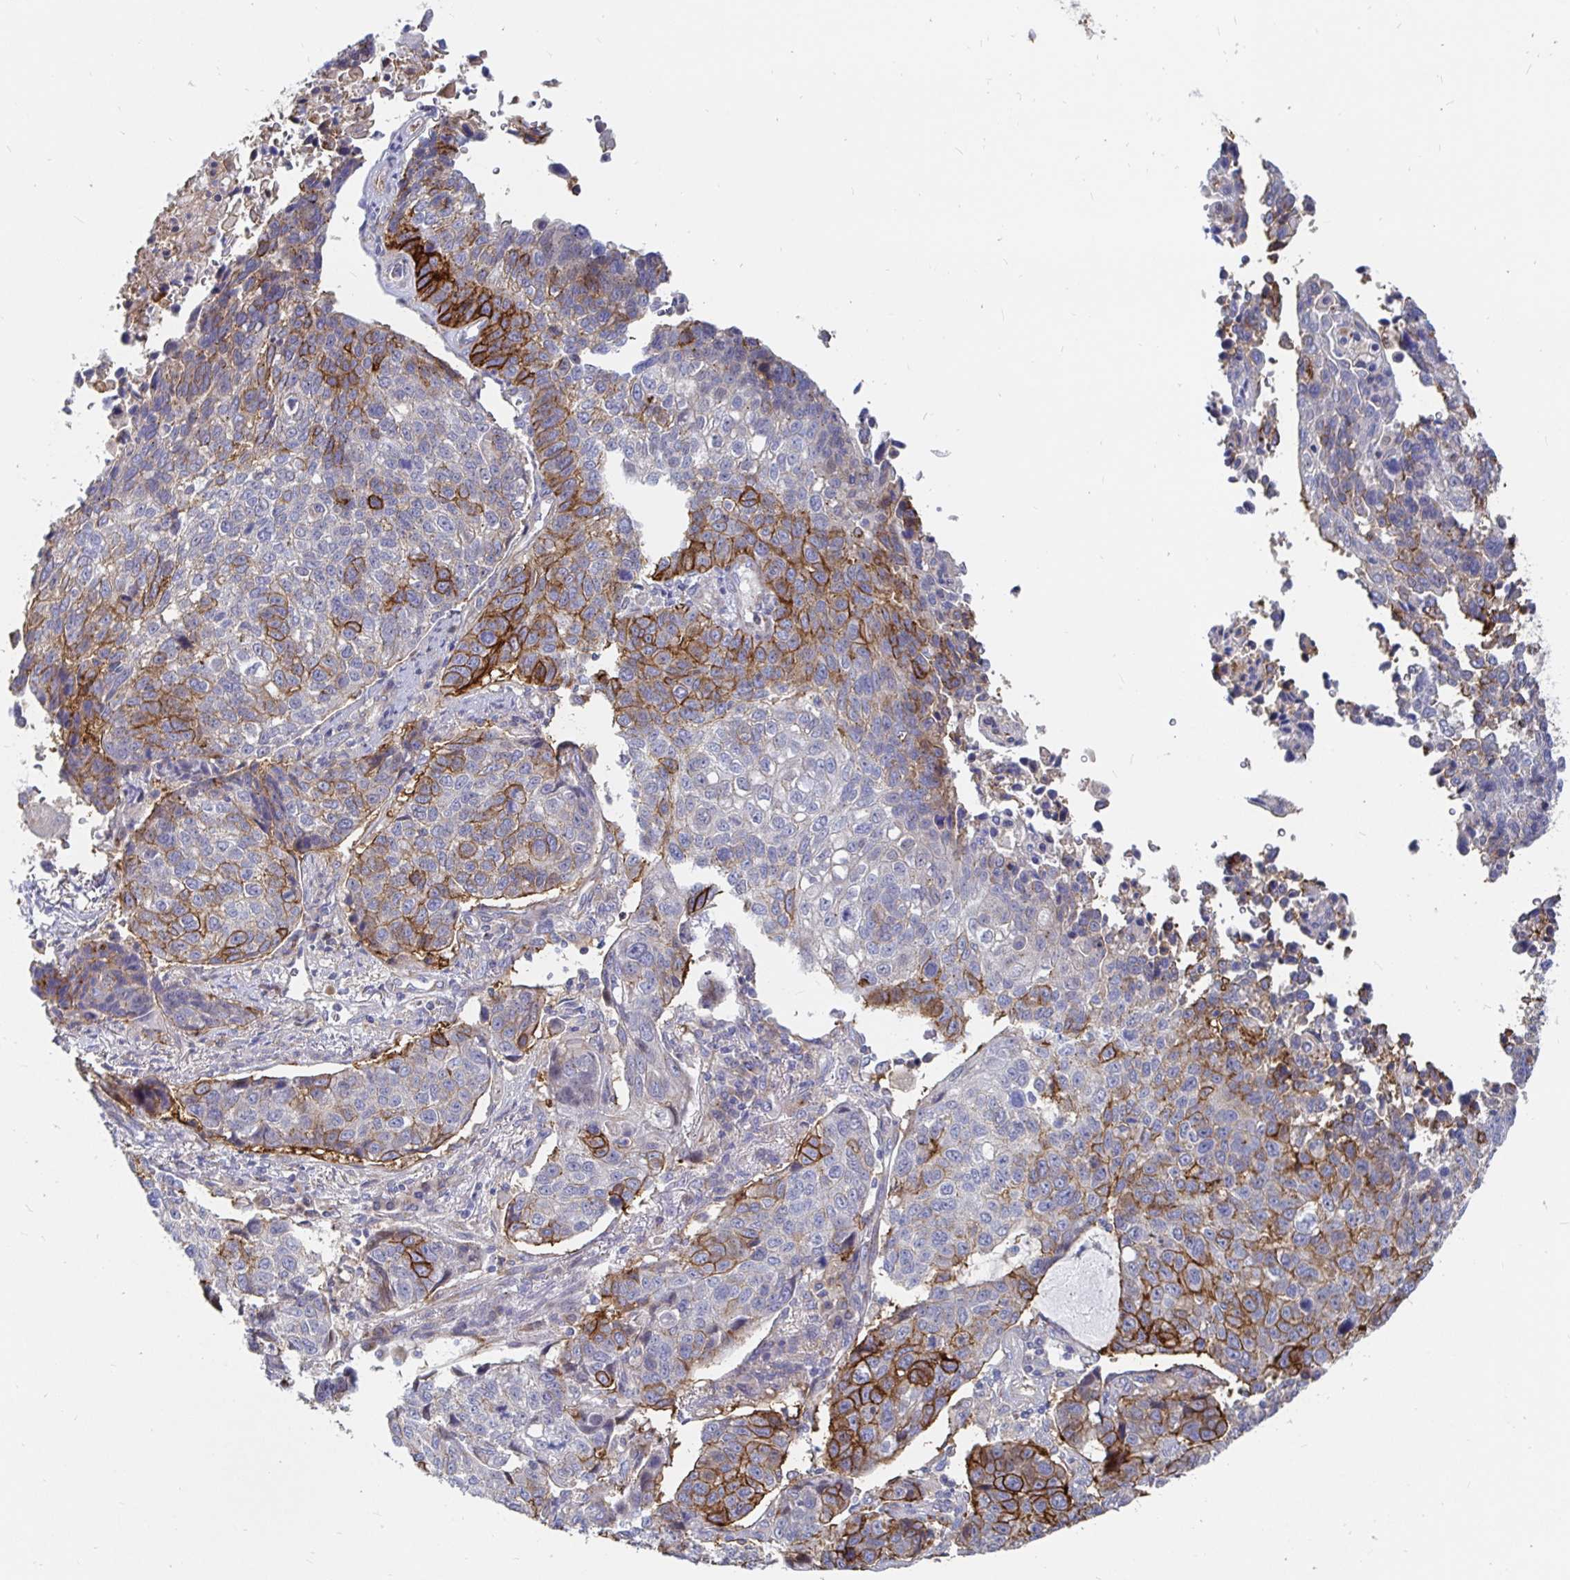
{"staining": {"intensity": "strong", "quantity": "<25%", "location": "cytoplasmic/membranous"}, "tissue": "lung cancer", "cell_type": "Tumor cells", "image_type": "cancer", "snomed": [{"axis": "morphology", "description": "Squamous cell carcinoma, NOS"}, {"axis": "topography", "description": "Lymph node"}, {"axis": "topography", "description": "Lung"}], "caption": "An immunohistochemistry micrograph of tumor tissue is shown. Protein staining in brown labels strong cytoplasmic/membranous positivity in squamous cell carcinoma (lung) within tumor cells.", "gene": "KCTD19", "patient": {"sex": "male", "age": 61}}